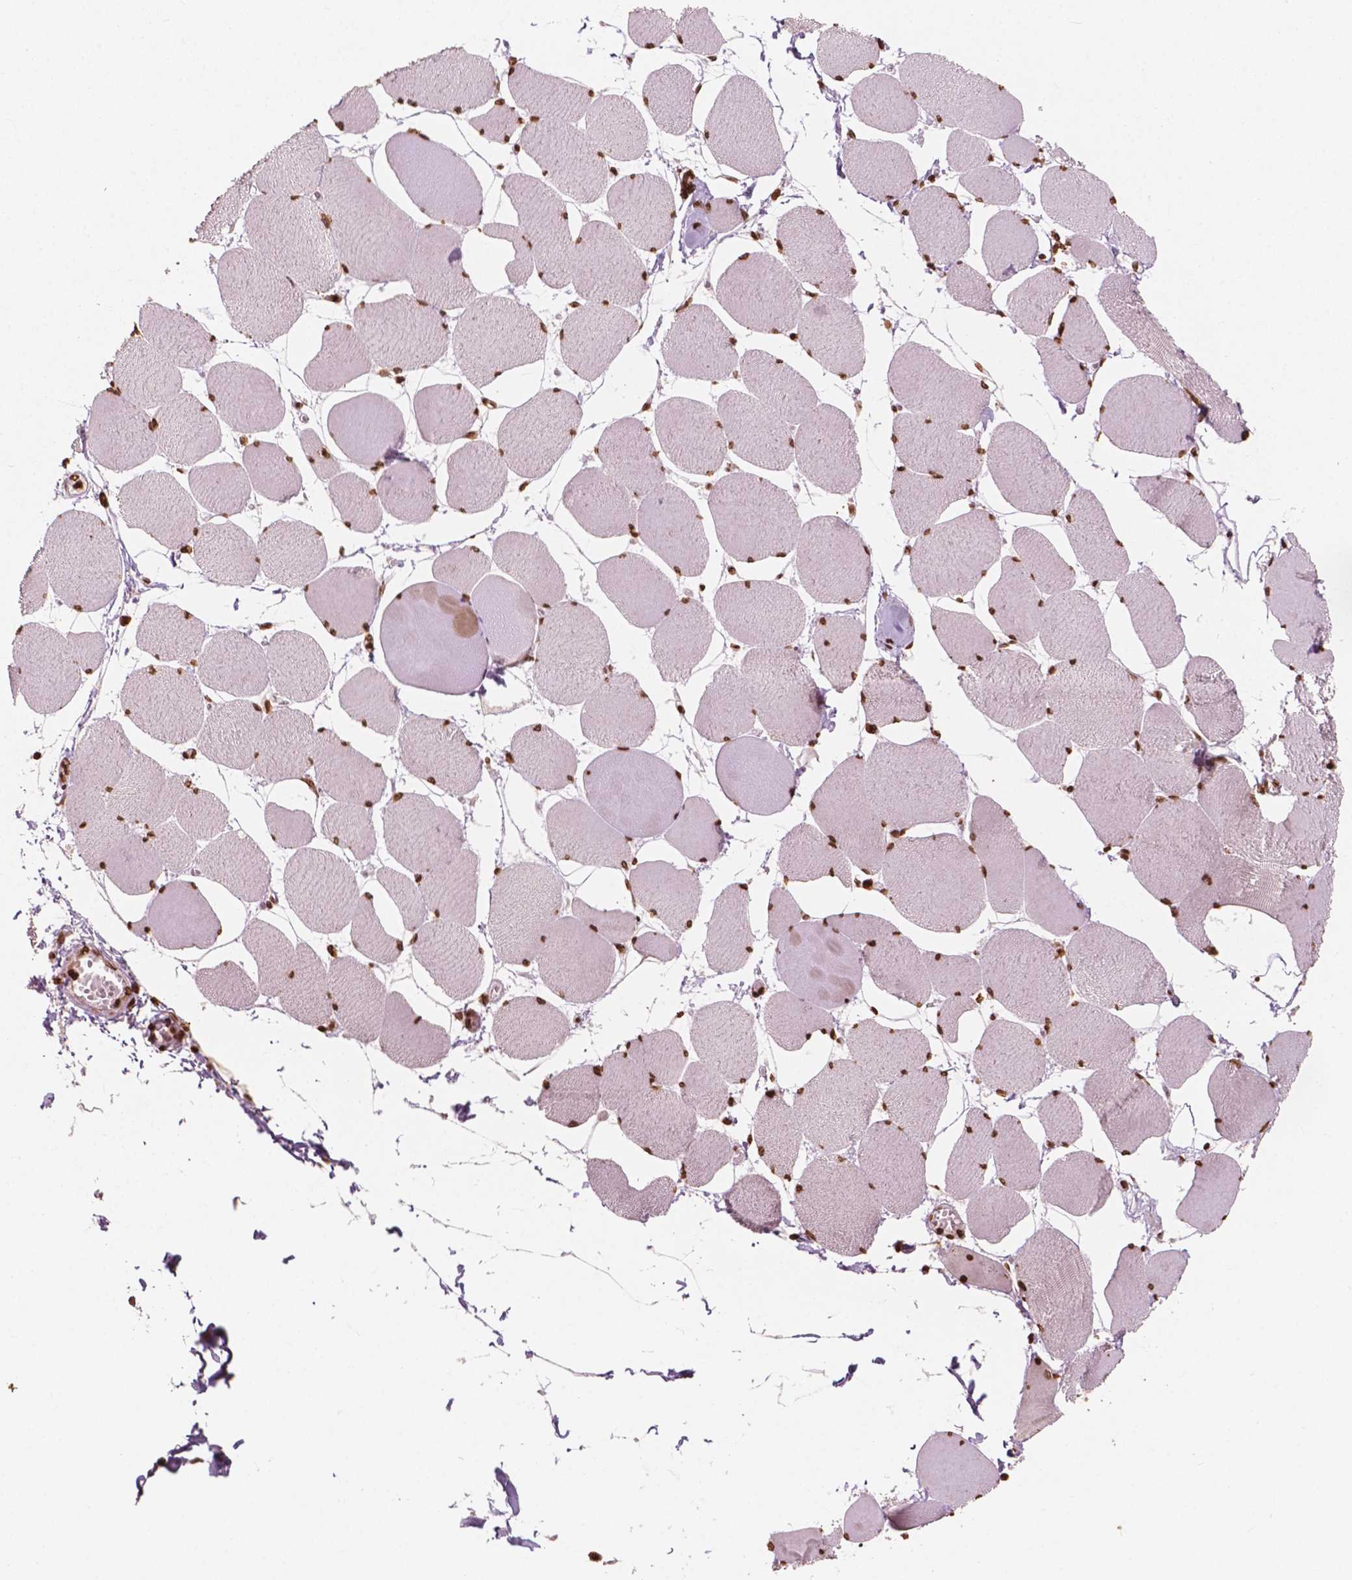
{"staining": {"intensity": "strong", "quantity": ">75%", "location": "nuclear"}, "tissue": "skeletal muscle", "cell_type": "Myocytes", "image_type": "normal", "snomed": [{"axis": "morphology", "description": "Normal tissue, NOS"}, {"axis": "topography", "description": "Skeletal muscle"}], "caption": "Myocytes reveal high levels of strong nuclear staining in approximately >75% of cells in benign human skeletal muscle.", "gene": "H3C7", "patient": {"sex": "female", "age": 75}}